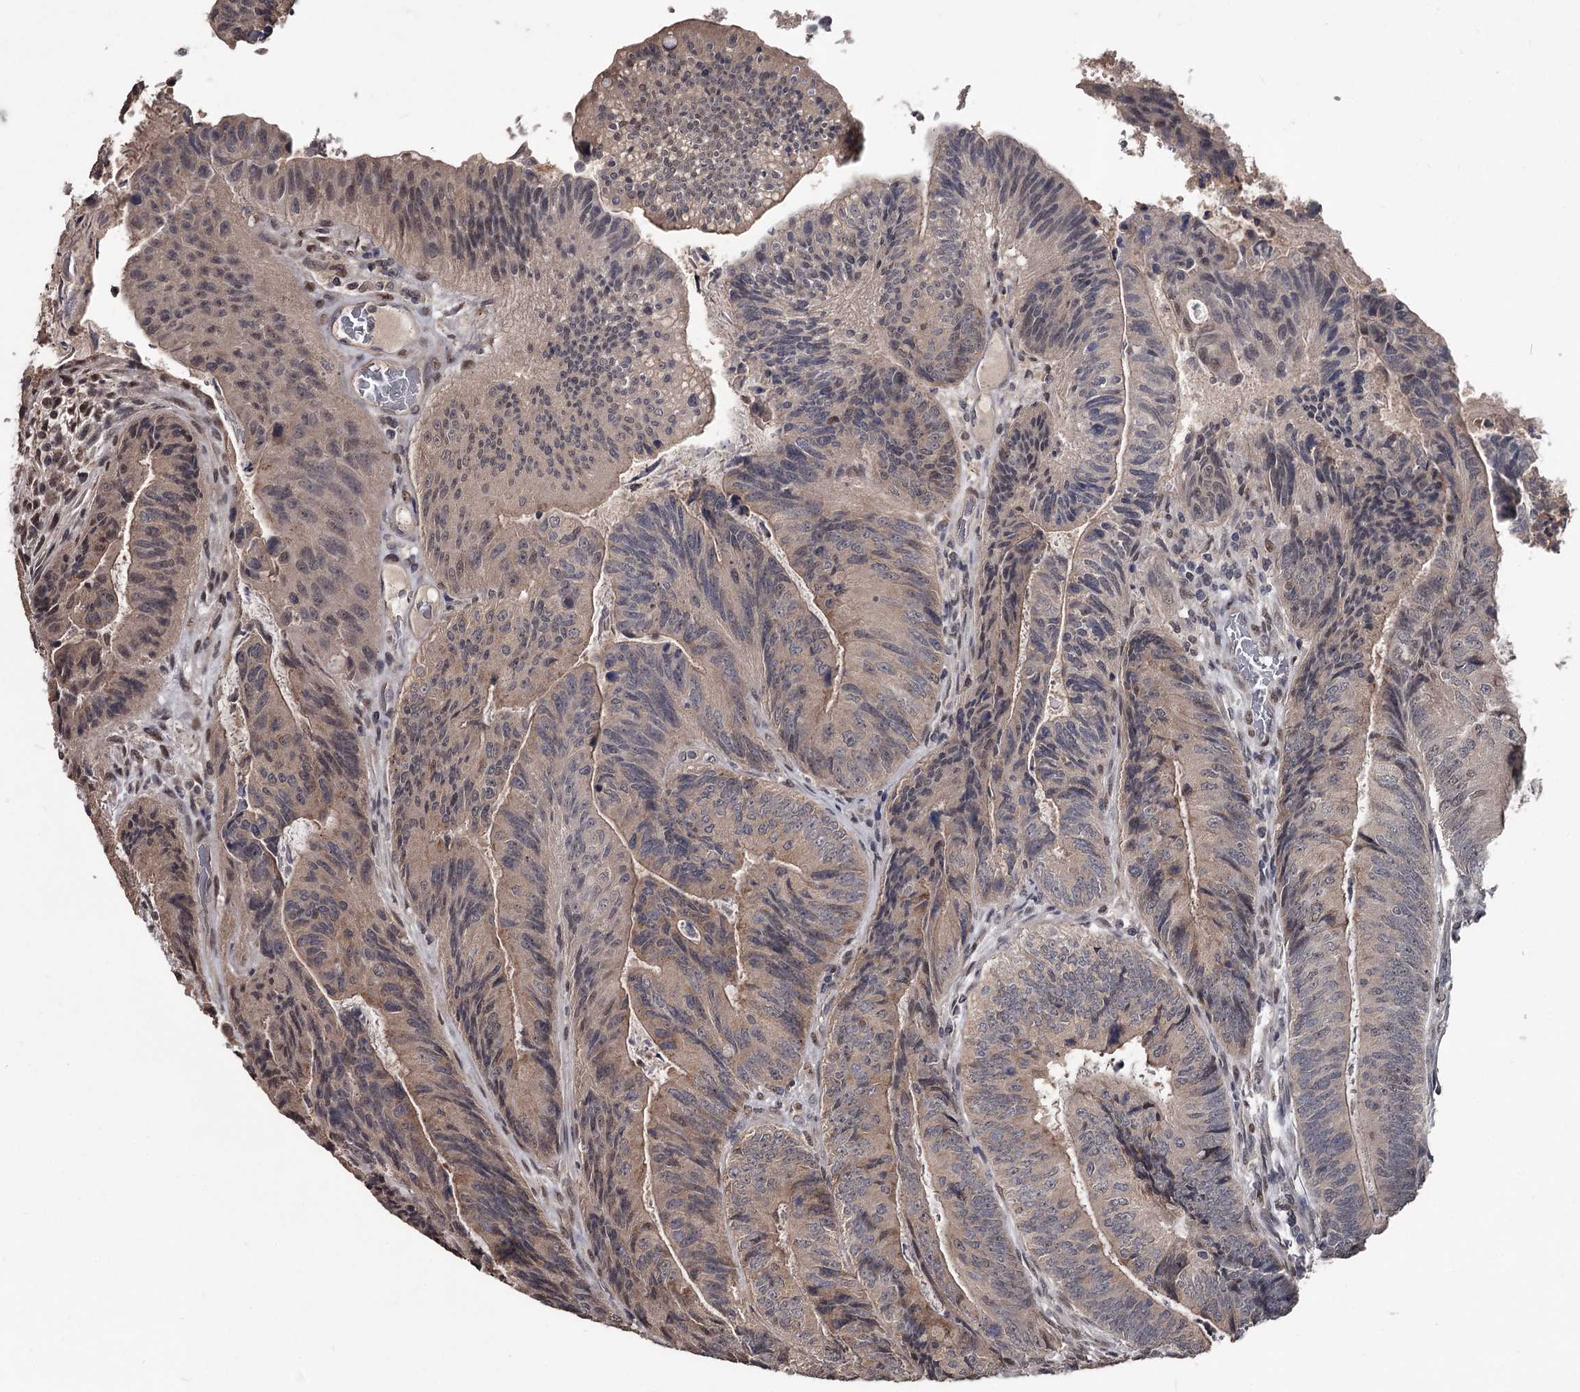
{"staining": {"intensity": "moderate", "quantity": "25%-75%", "location": "cytoplasmic/membranous,nuclear"}, "tissue": "colorectal cancer", "cell_type": "Tumor cells", "image_type": "cancer", "snomed": [{"axis": "morphology", "description": "Adenocarcinoma, NOS"}, {"axis": "topography", "description": "Colon"}], "caption": "Immunohistochemical staining of human colorectal adenocarcinoma displays medium levels of moderate cytoplasmic/membranous and nuclear protein staining in about 25%-75% of tumor cells.", "gene": "PRPF40B", "patient": {"sex": "female", "age": 67}}